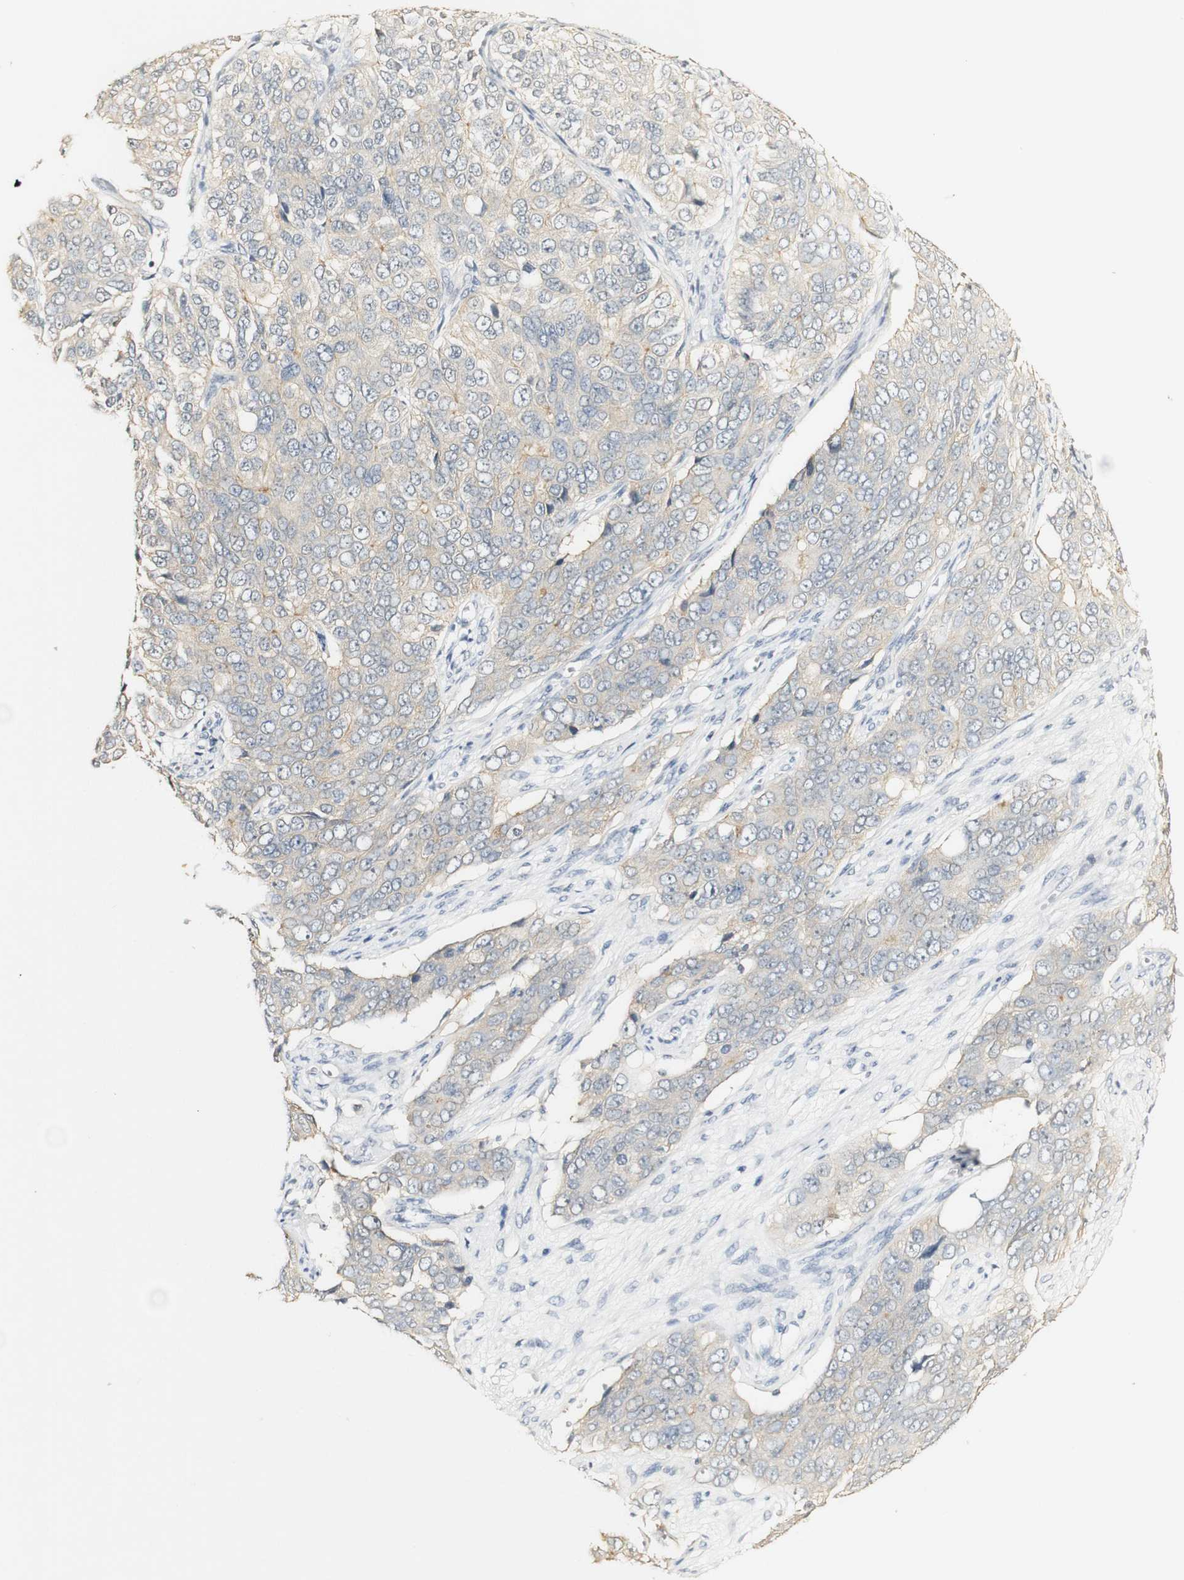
{"staining": {"intensity": "weak", "quantity": "<25%", "location": "cytoplasmic/membranous"}, "tissue": "ovarian cancer", "cell_type": "Tumor cells", "image_type": "cancer", "snomed": [{"axis": "morphology", "description": "Carcinoma, endometroid"}, {"axis": "topography", "description": "Ovary"}], "caption": "The photomicrograph demonstrates no staining of tumor cells in endometroid carcinoma (ovarian).", "gene": "SYT7", "patient": {"sex": "female", "age": 51}}